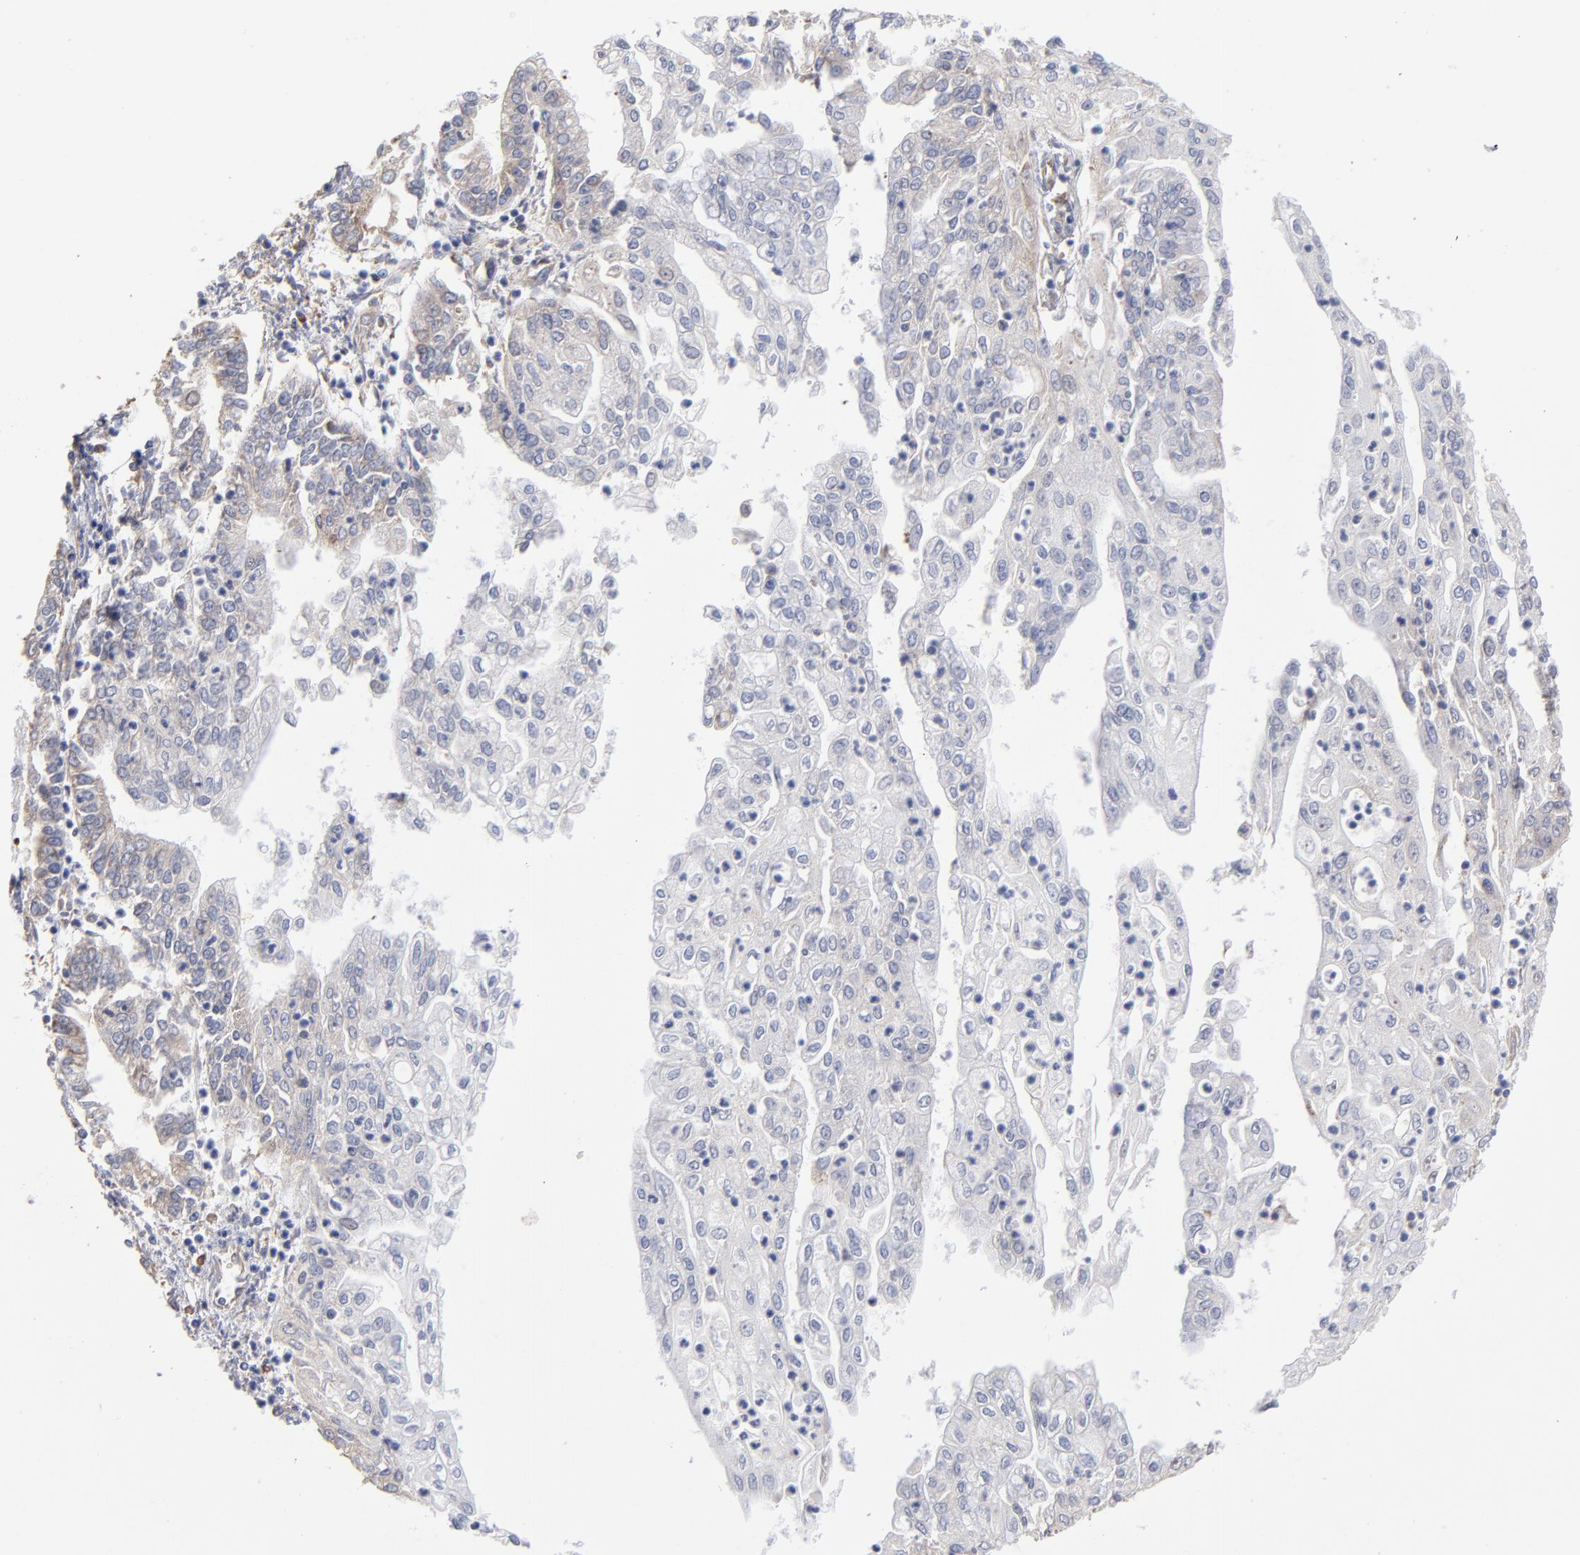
{"staining": {"intensity": "weak", "quantity": ">75%", "location": "cytoplasmic/membranous"}, "tissue": "endometrial cancer", "cell_type": "Tumor cells", "image_type": "cancer", "snomed": [{"axis": "morphology", "description": "Adenocarcinoma, NOS"}, {"axis": "topography", "description": "Endometrium"}], "caption": "Immunohistochemical staining of adenocarcinoma (endometrial) demonstrates weak cytoplasmic/membranous protein positivity in approximately >75% of tumor cells. (IHC, brightfield microscopy, high magnification).", "gene": "RPL3", "patient": {"sex": "female", "age": 75}}